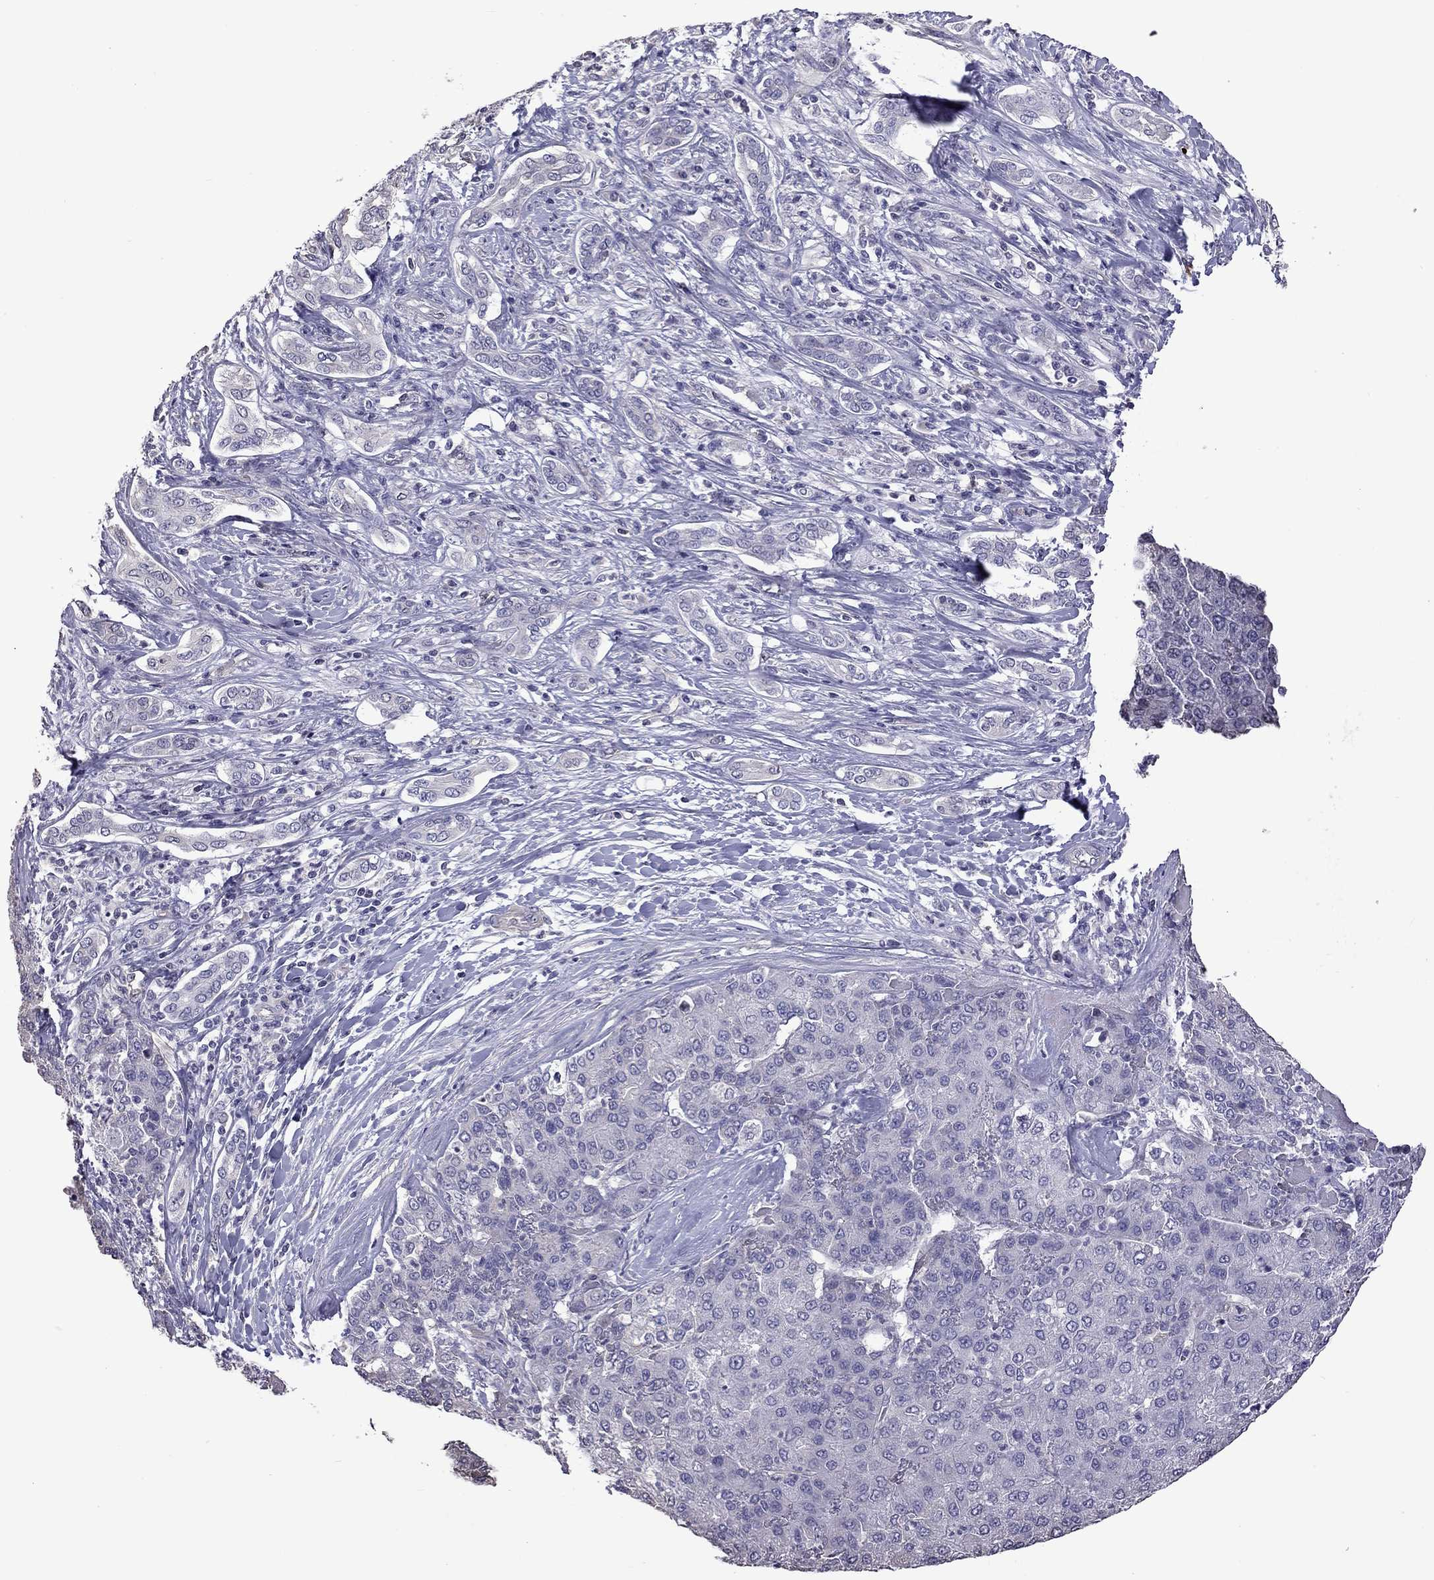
{"staining": {"intensity": "negative", "quantity": "none", "location": "none"}, "tissue": "liver cancer", "cell_type": "Tumor cells", "image_type": "cancer", "snomed": [{"axis": "morphology", "description": "Carcinoma, Hepatocellular, NOS"}, {"axis": "topography", "description": "Liver"}], "caption": "Immunohistochemistry of liver cancer (hepatocellular carcinoma) demonstrates no positivity in tumor cells.", "gene": "FEZ1", "patient": {"sex": "male", "age": 65}}